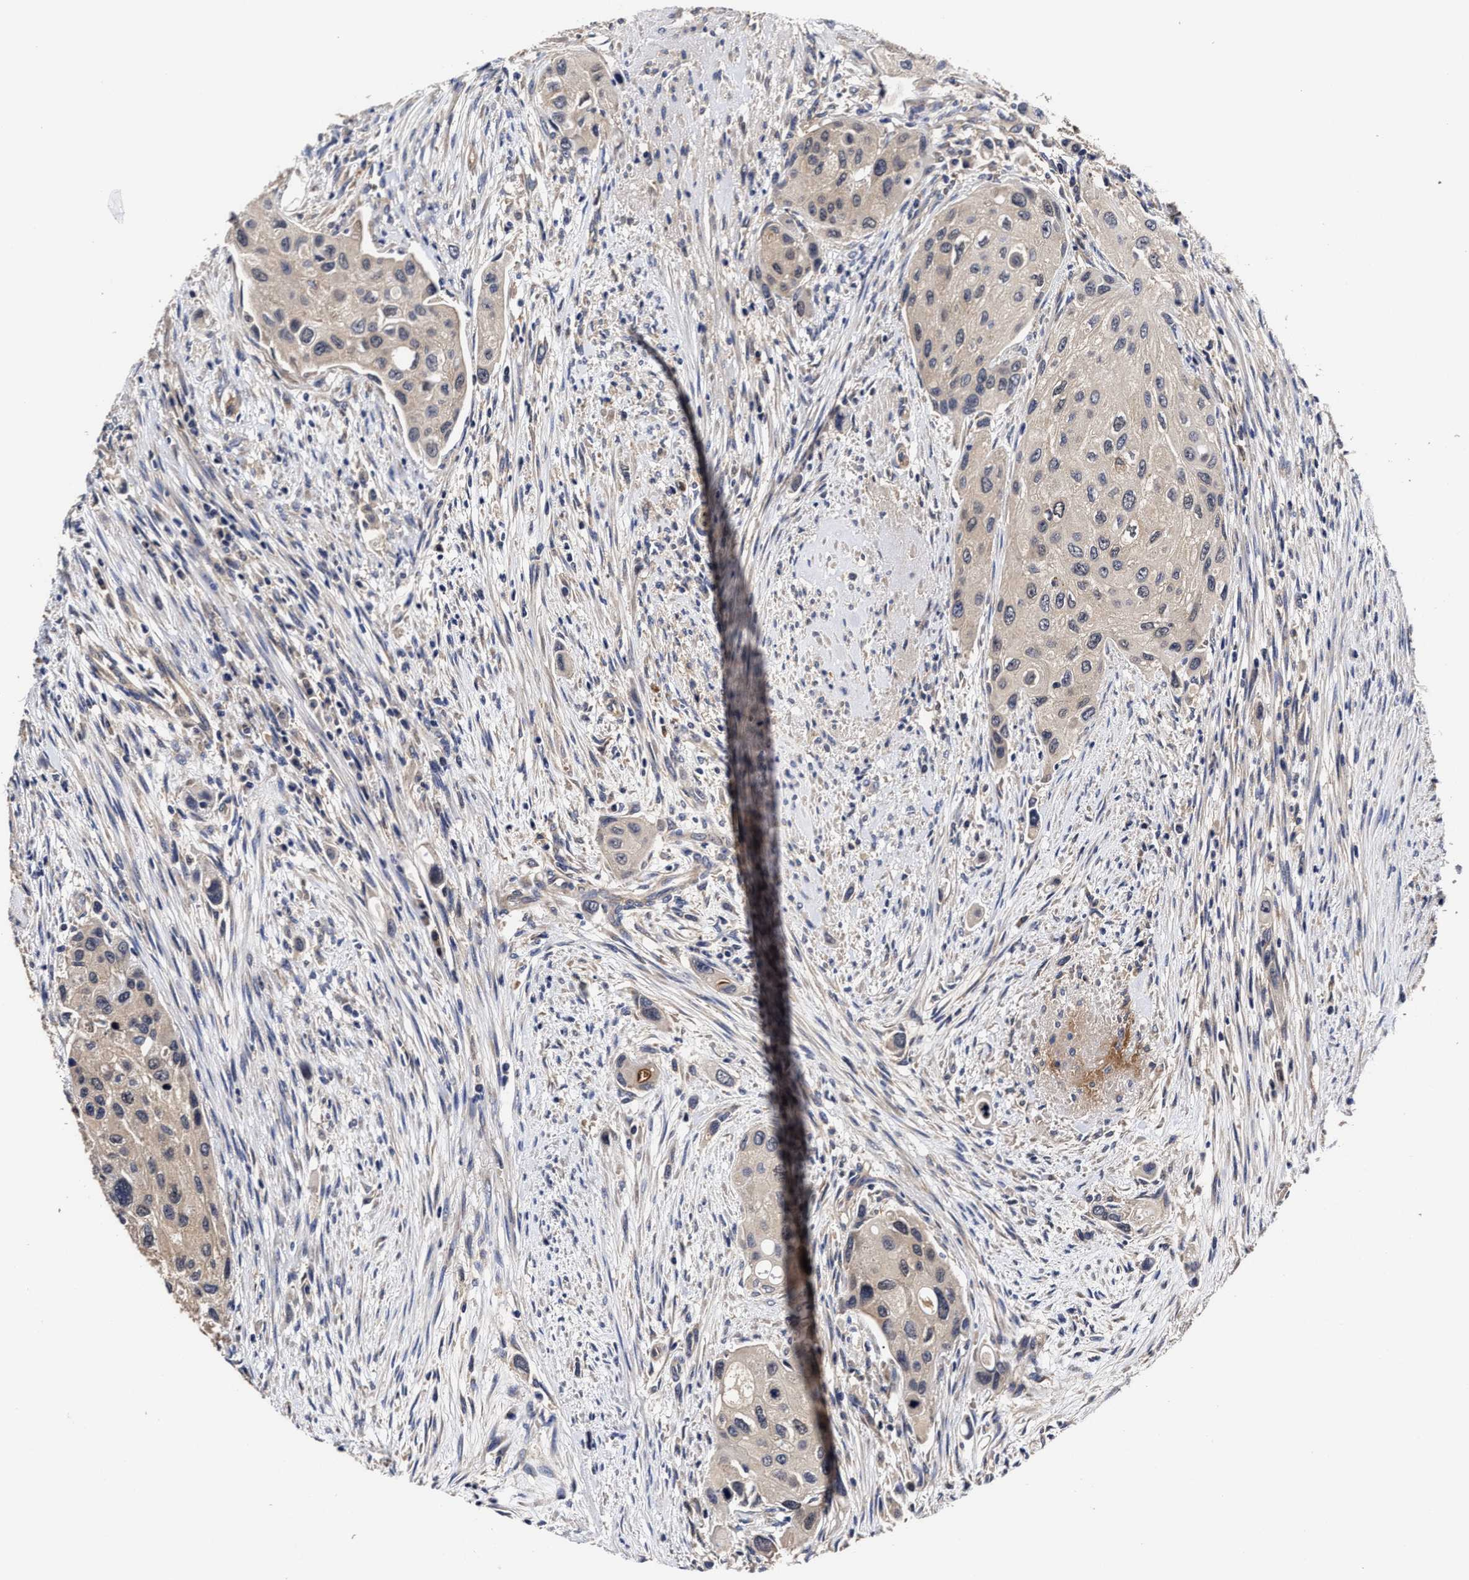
{"staining": {"intensity": "negative", "quantity": "none", "location": "none"}, "tissue": "urothelial cancer", "cell_type": "Tumor cells", "image_type": "cancer", "snomed": [{"axis": "morphology", "description": "Urothelial carcinoma, High grade"}, {"axis": "topography", "description": "Urinary bladder"}], "caption": "The histopathology image reveals no significant expression in tumor cells of urothelial carcinoma (high-grade). The staining was performed using DAB to visualize the protein expression in brown, while the nuclei were stained in blue with hematoxylin (Magnification: 20x).", "gene": "SOCS5", "patient": {"sex": "female", "age": 56}}